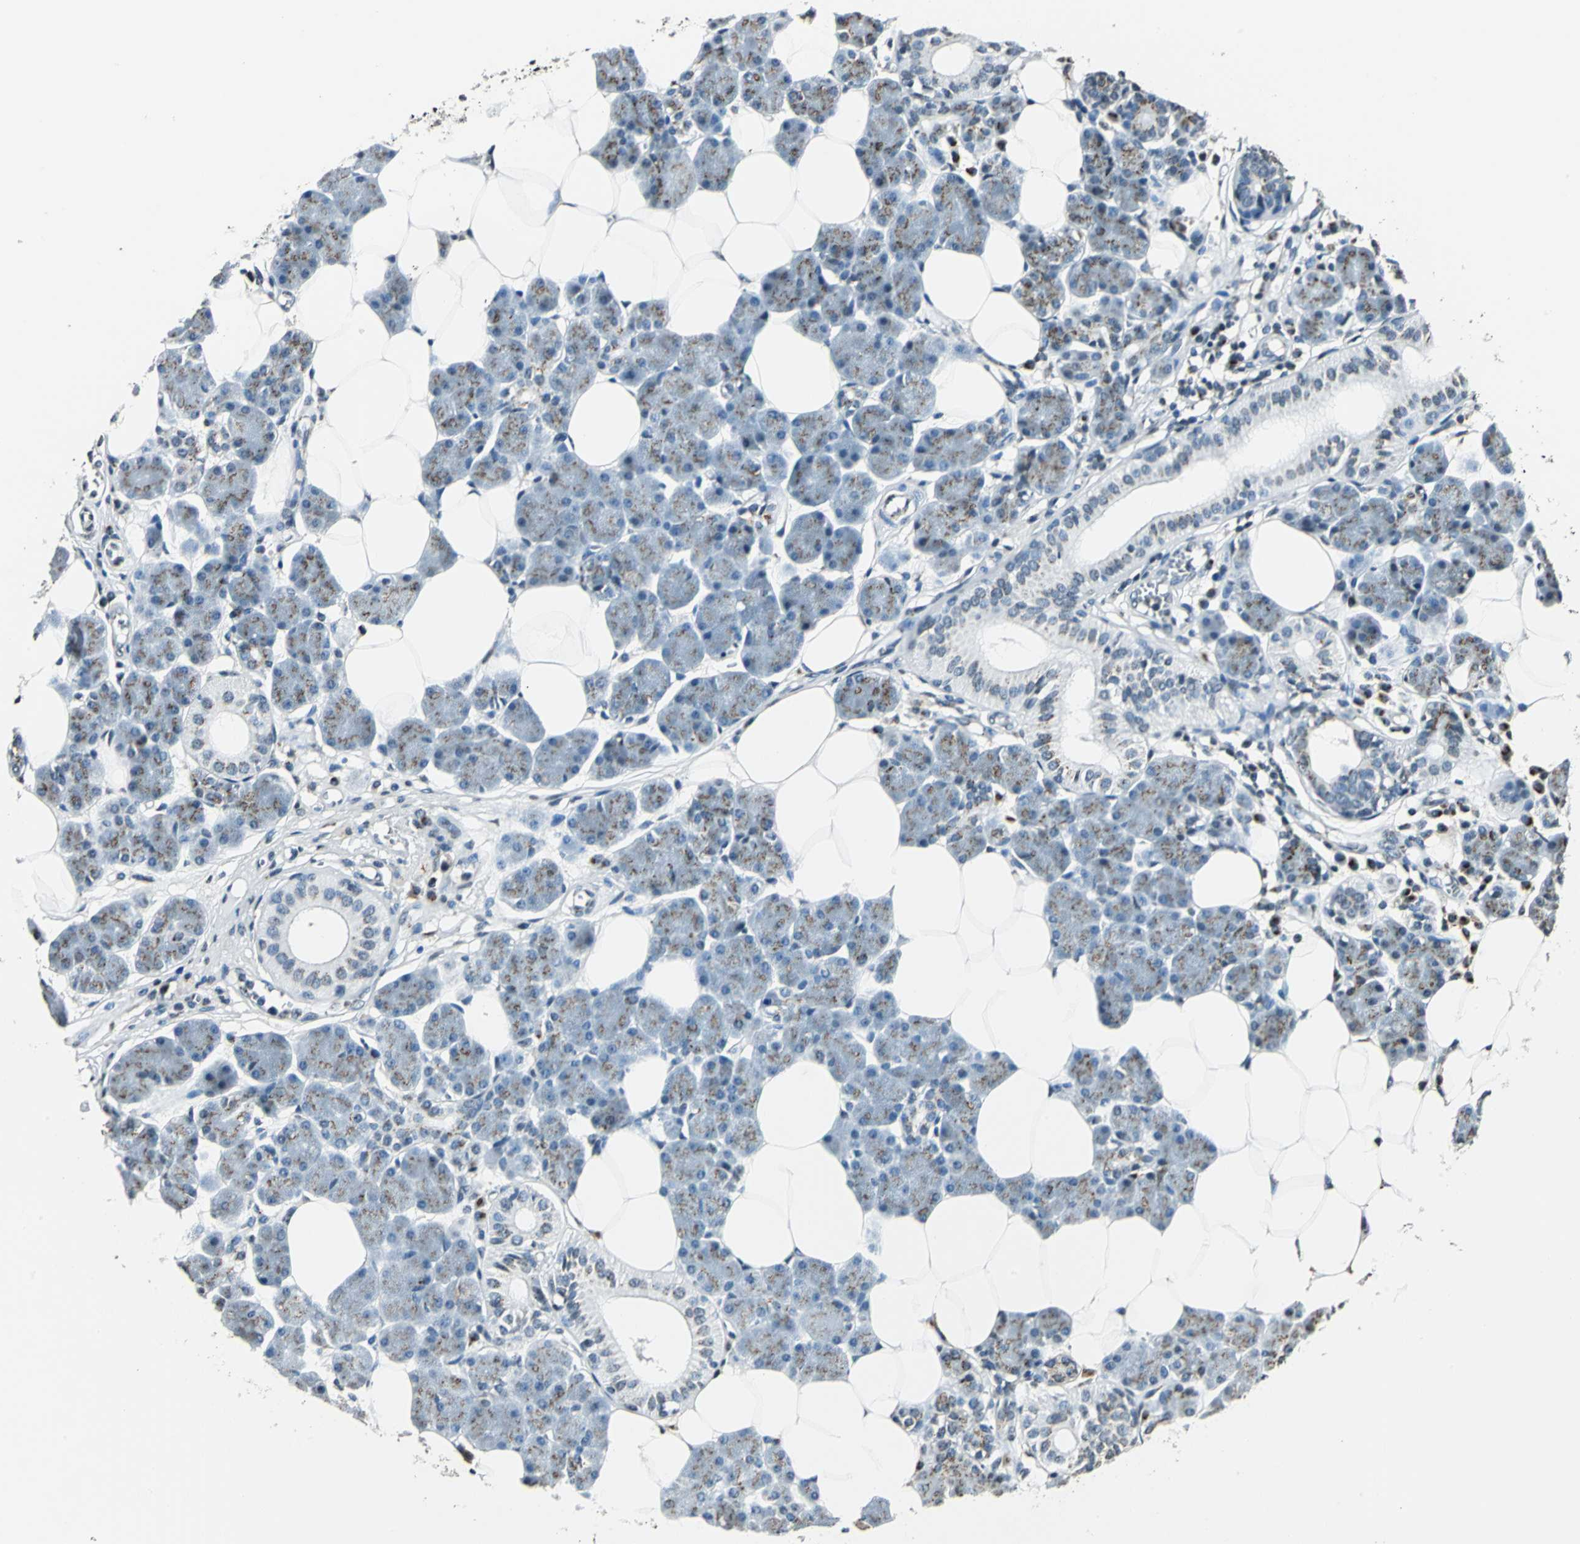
{"staining": {"intensity": "moderate", "quantity": "25%-75%", "location": "cytoplasmic/membranous"}, "tissue": "salivary gland", "cell_type": "Glandular cells", "image_type": "normal", "snomed": [{"axis": "morphology", "description": "Normal tissue, NOS"}, {"axis": "morphology", "description": "Adenoma, NOS"}, {"axis": "topography", "description": "Salivary gland"}], "caption": "Glandular cells display moderate cytoplasmic/membranous expression in approximately 25%-75% of cells in normal salivary gland.", "gene": "TMEM115", "patient": {"sex": "female", "age": 32}}